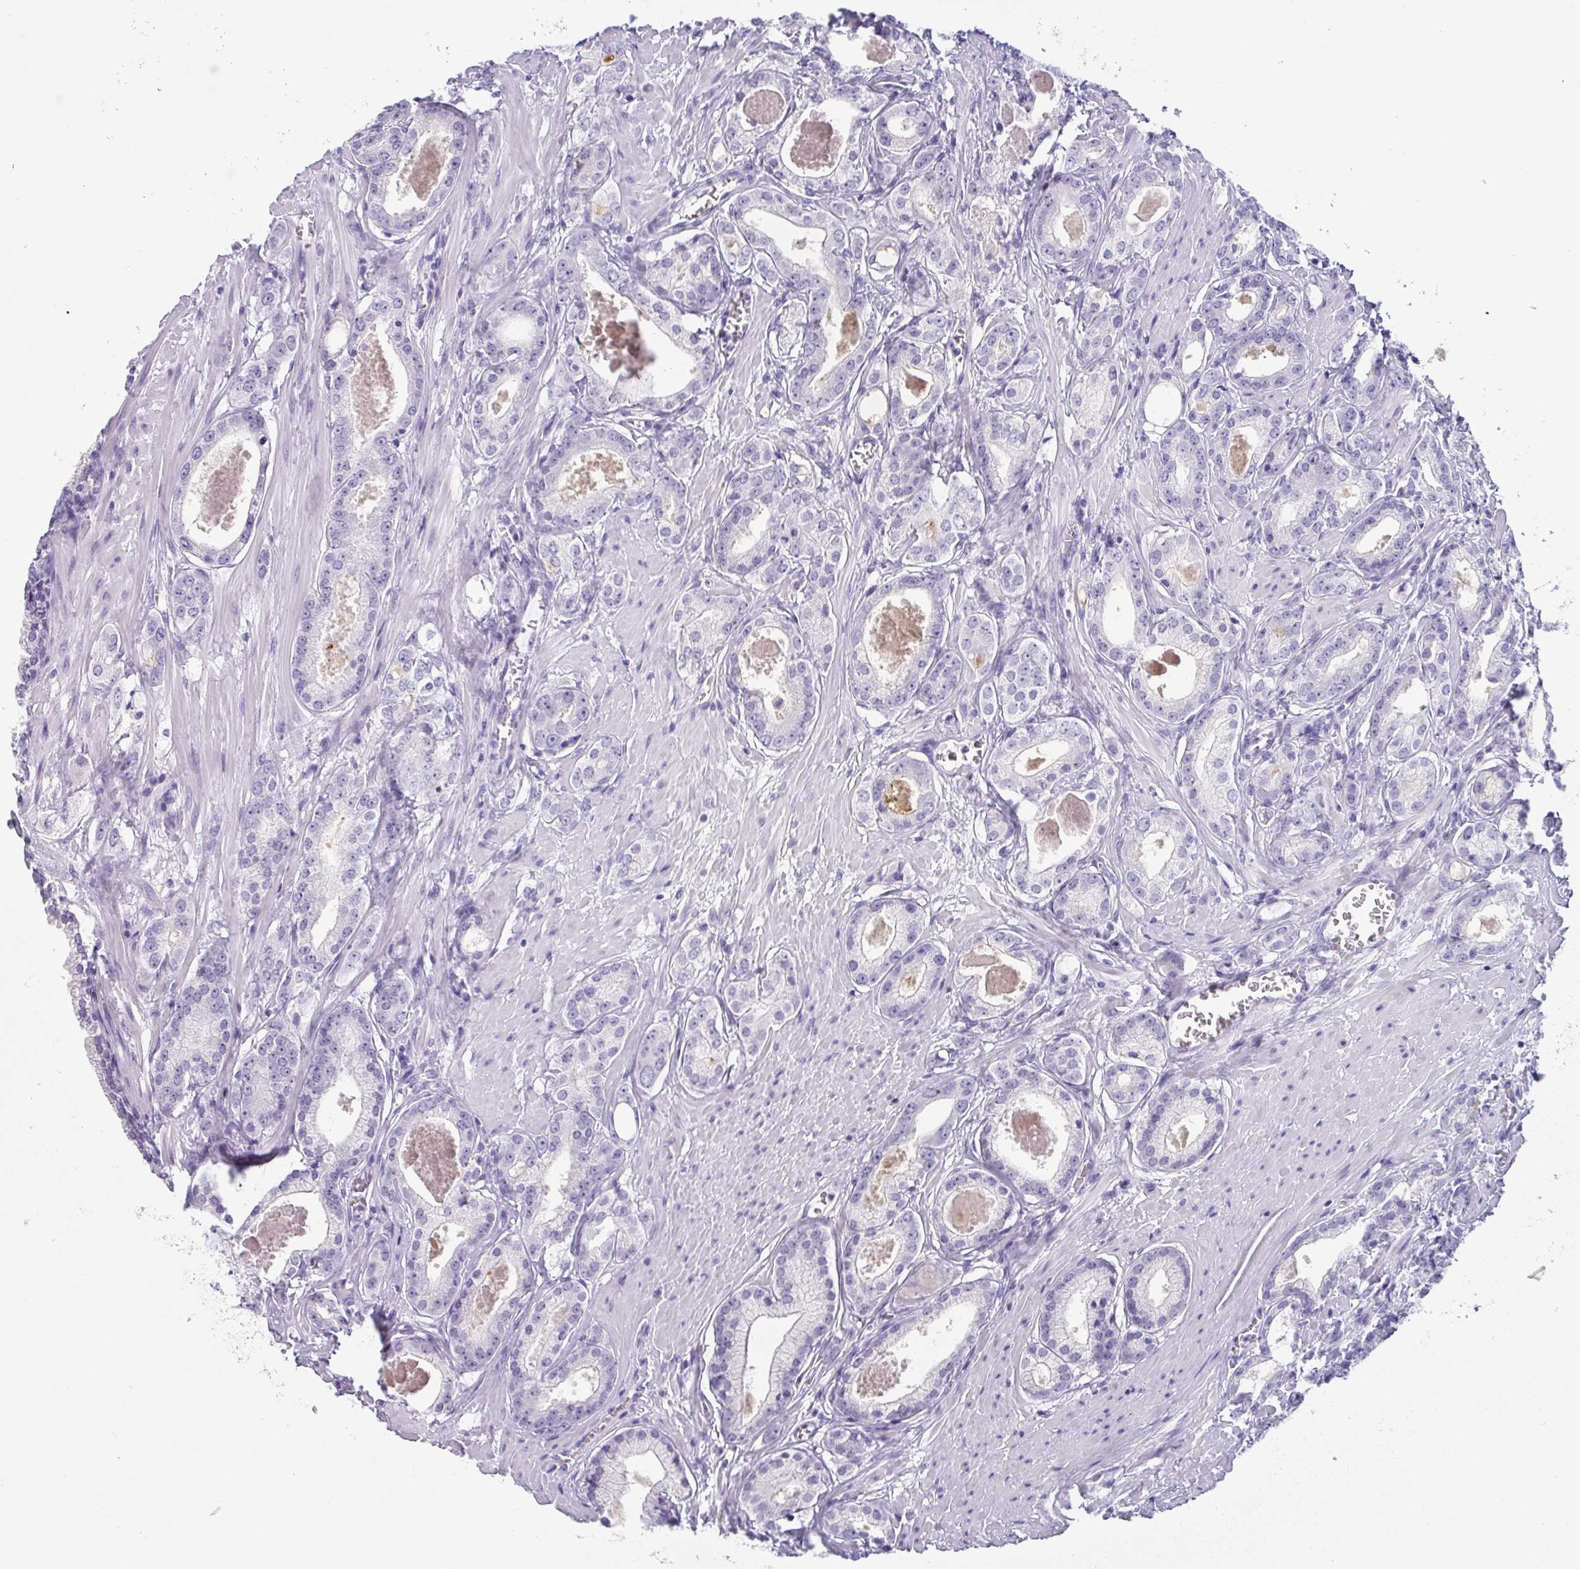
{"staining": {"intensity": "negative", "quantity": "none", "location": "none"}, "tissue": "prostate cancer", "cell_type": "Tumor cells", "image_type": "cancer", "snomed": [{"axis": "morphology", "description": "Adenocarcinoma, NOS"}, {"axis": "morphology", "description": "Adenocarcinoma, Low grade"}, {"axis": "topography", "description": "Prostate"}], "caption": "This is an immunohistochemistry image of prostate cancer. There is no staining in tumor cells.", "gene": "ZG16B", "patient": {"sex": "male", "age": 64}}